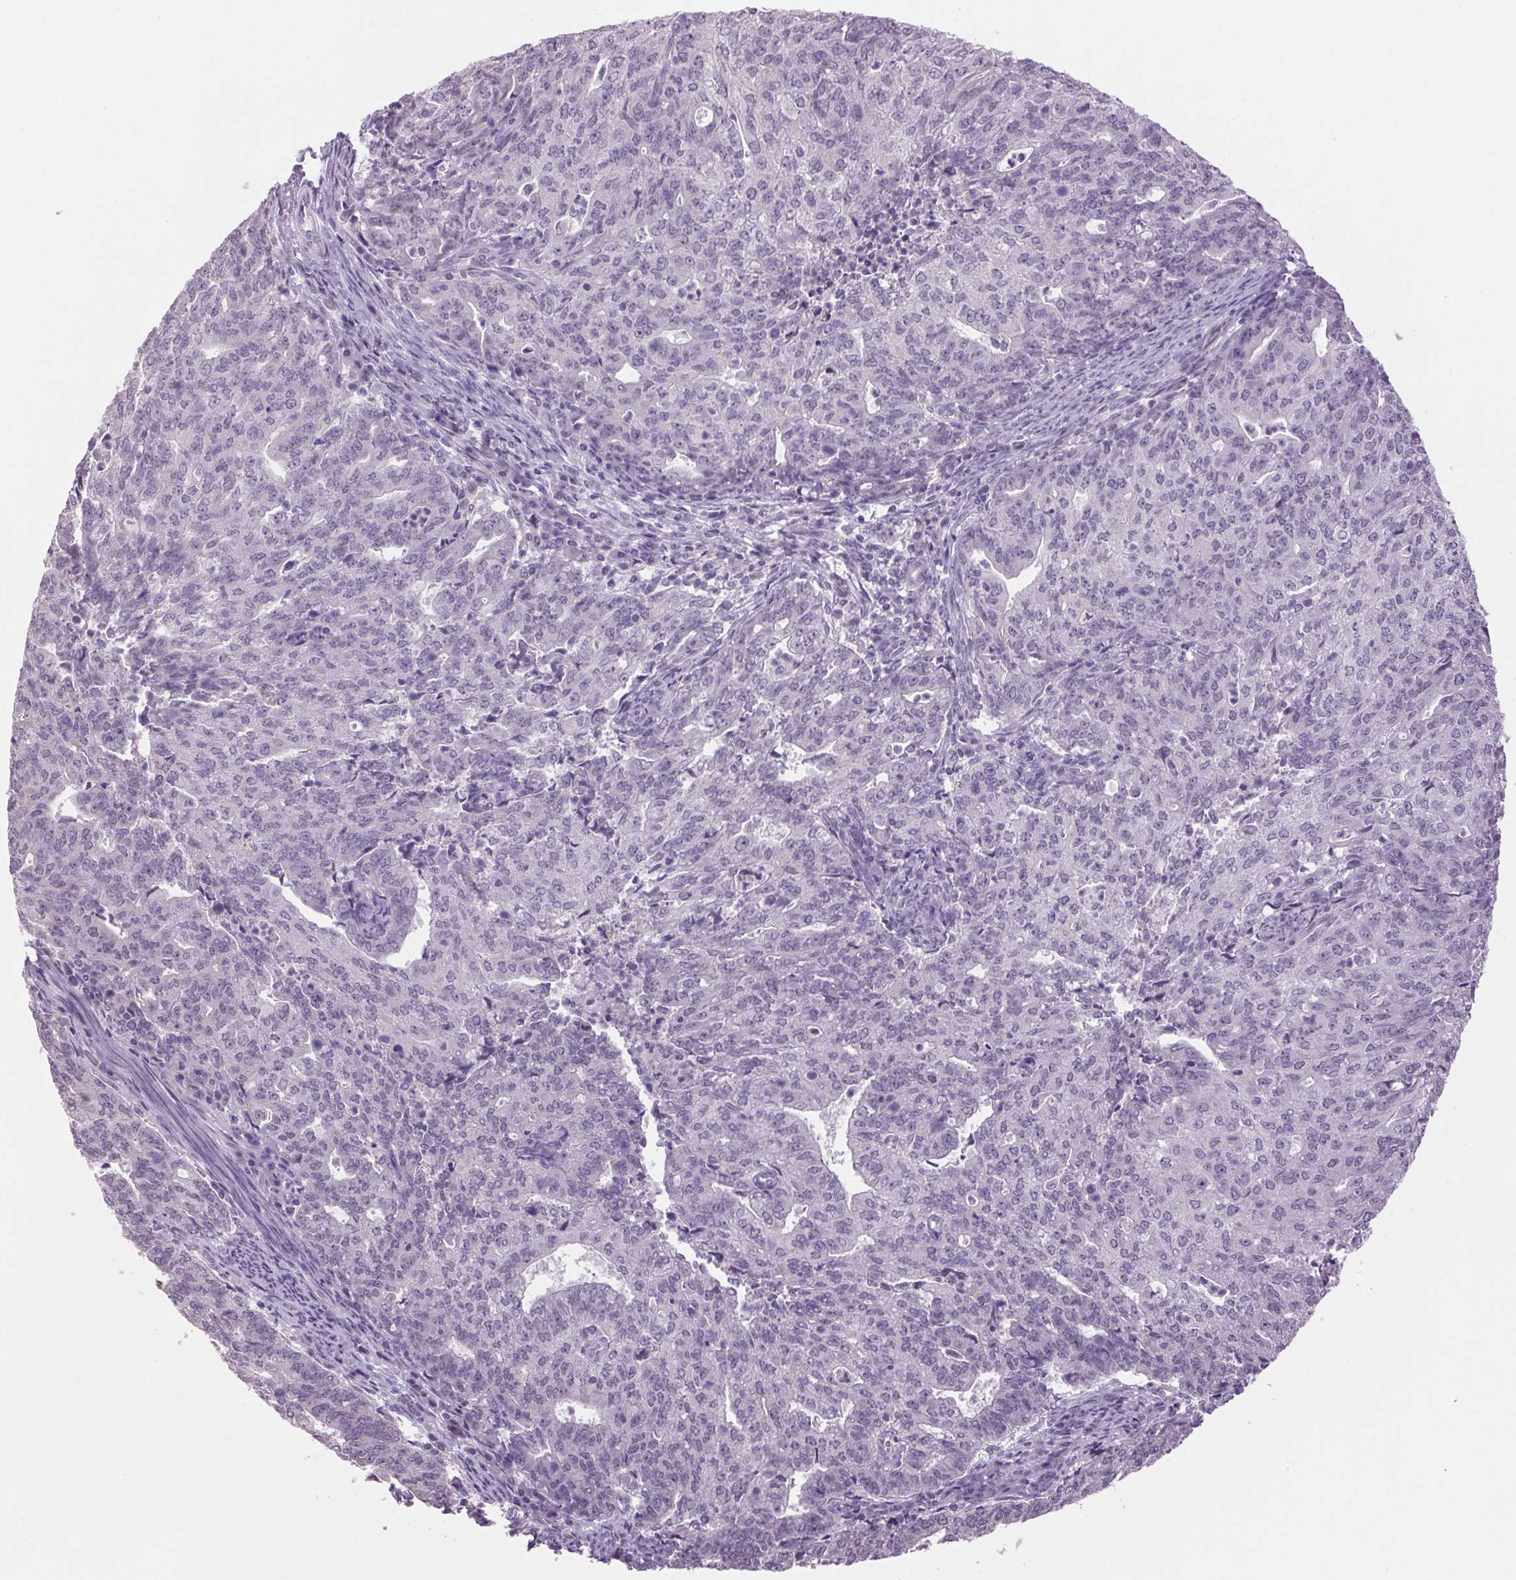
{"staining": {"intensity": "negative", "quantity": "none", "location": "none"}, "tissue": "endometrial cancer", "cell_type": "Tumor cells", "image_type": "cancer", "snomed": [{"axis": "morphology", "description": "Adenocarcinoma, NOS"}, {"axis": "topography", "description": "Endometrium"}], "caption": "Tumor cells are negative for protein expression in human endometrial cancer (adenocarcinoma).", "gene": "VWA3B", "patient": {"sex": "female", "age": 82}}